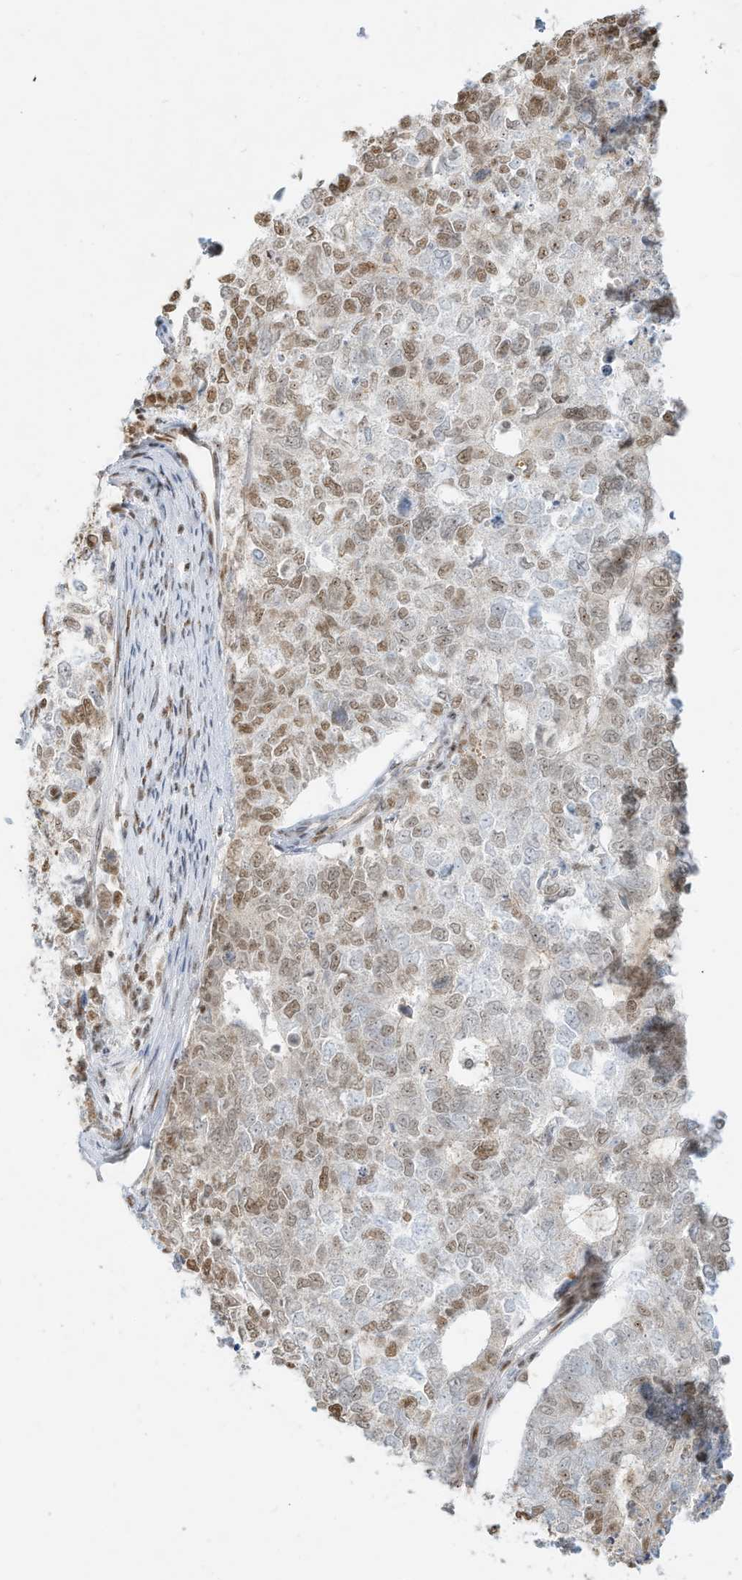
{"staining": {"intensity": "moderate", "quantity": "25%-75%", "location": "nuclear"}, "tissue": "cervical cancer", "cell_type": "Tumor cells", "image_type": "cancer", "snomed": [{"axis": "morphology", "description": "Squamous cell carcinoma, NOS"}, {"axis": "topography", "description": "Cervix"}], "caption": "This image demonstrates IHC staining of squamous cell carcinoma (cervical), with medium moderate nuclear positivity in about 25%-75% of tumor cells.", "gene": "NHSL1", "patient": {"sex": "female", "age": 63}}